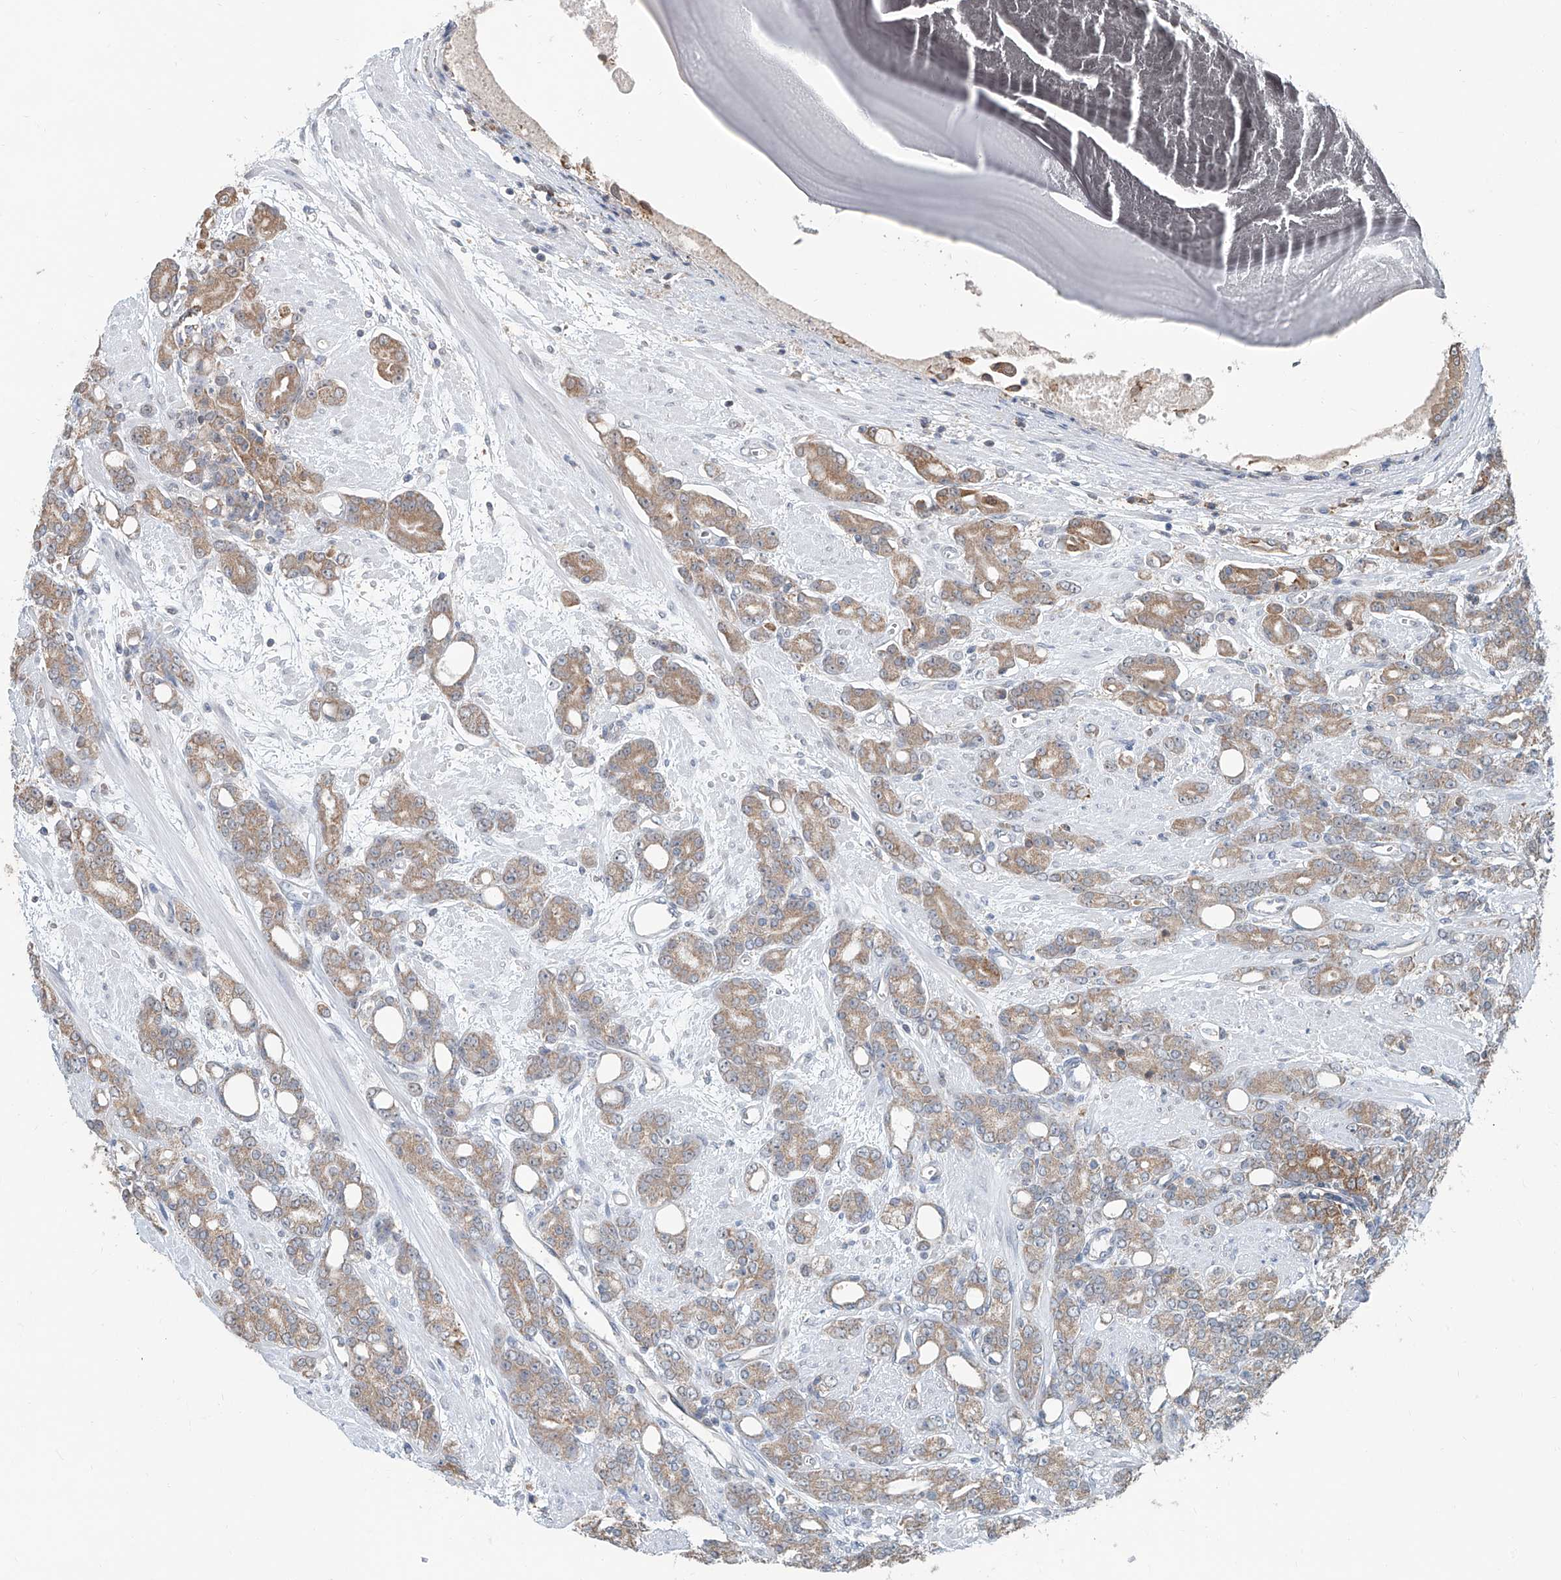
{"staining": {"intensity": "weak", "quantity": ">75%", "location": "cytoplasmic/membranous"}, "tissue": "prostate cancer", "cell_type": "Tumor cells", "image_type": "cancer", "snomed": [{"axis": "morphology", "description": "Adenocarcinoma, High grade"}, {"axis": "topography", "description": "Prostate"}], "caption": "Immunohistochemistry (DAB (3,3'-diaminobenzidine)) staining of human adenocarcinoma (high-grade) (prostate) shows weak cytoplasmic/membranous protein positivity in approximately >75% of tumor cells.", "gene": "KCNK10", "patient": {"sex": "male", "age": 62}}